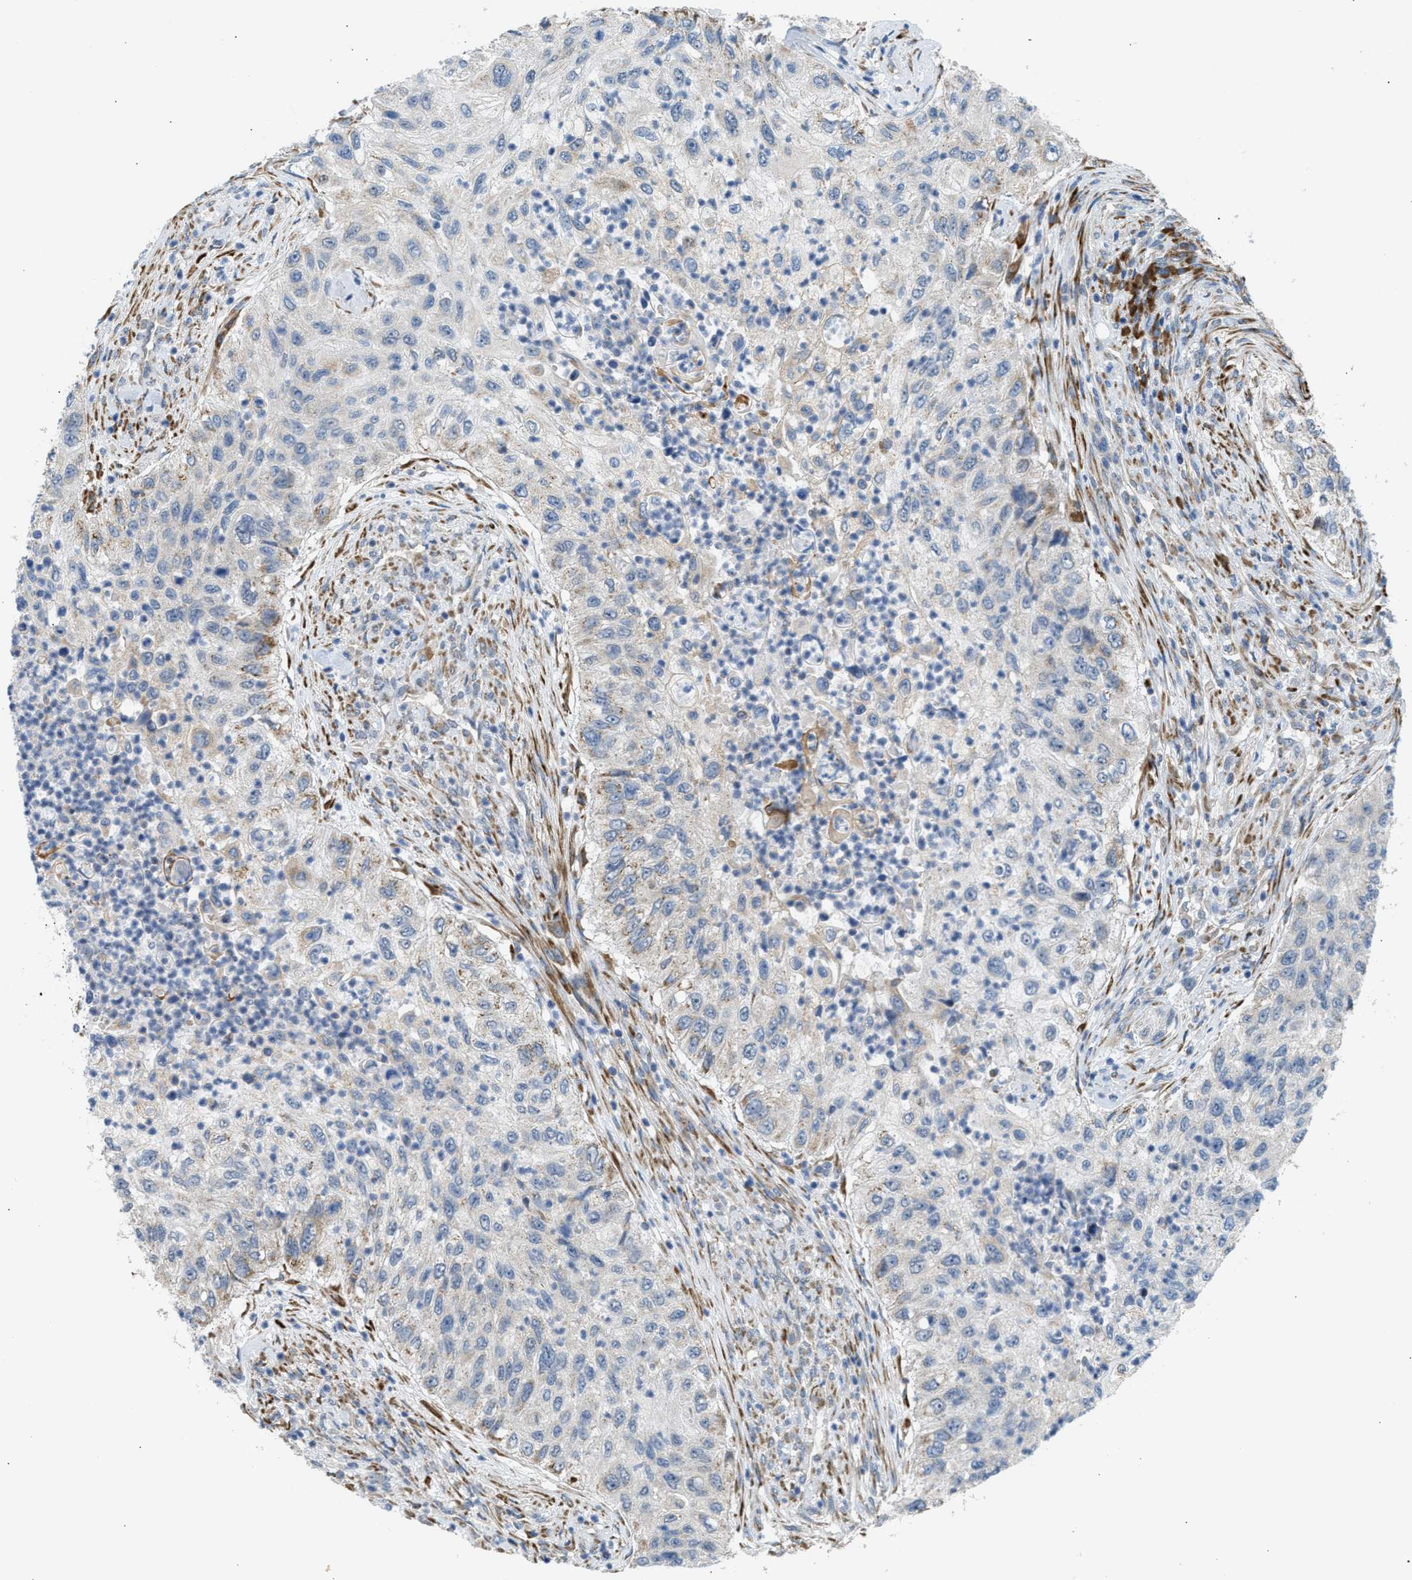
{"staining": {"intensity": "weak", "quantity": "<25%", "location": "cytoplasmic/membranous"}, "tissue": "urothelial cancer", "cell_type": "Tumor cells", "image_type": "cancer", "snomed": [{"axis": "morphology", "description": "Urothelial carcinoma, High grade"}, {"axis": "topography", "description": "Urinary bladder"}], "caption": "This is an immunohistochemistry micrograph of urothelial carcinoma (high-grade). There is no expression in tumor cells.", "gene": "KCNC2", "patient": {"sex": "female", "age": 60}}